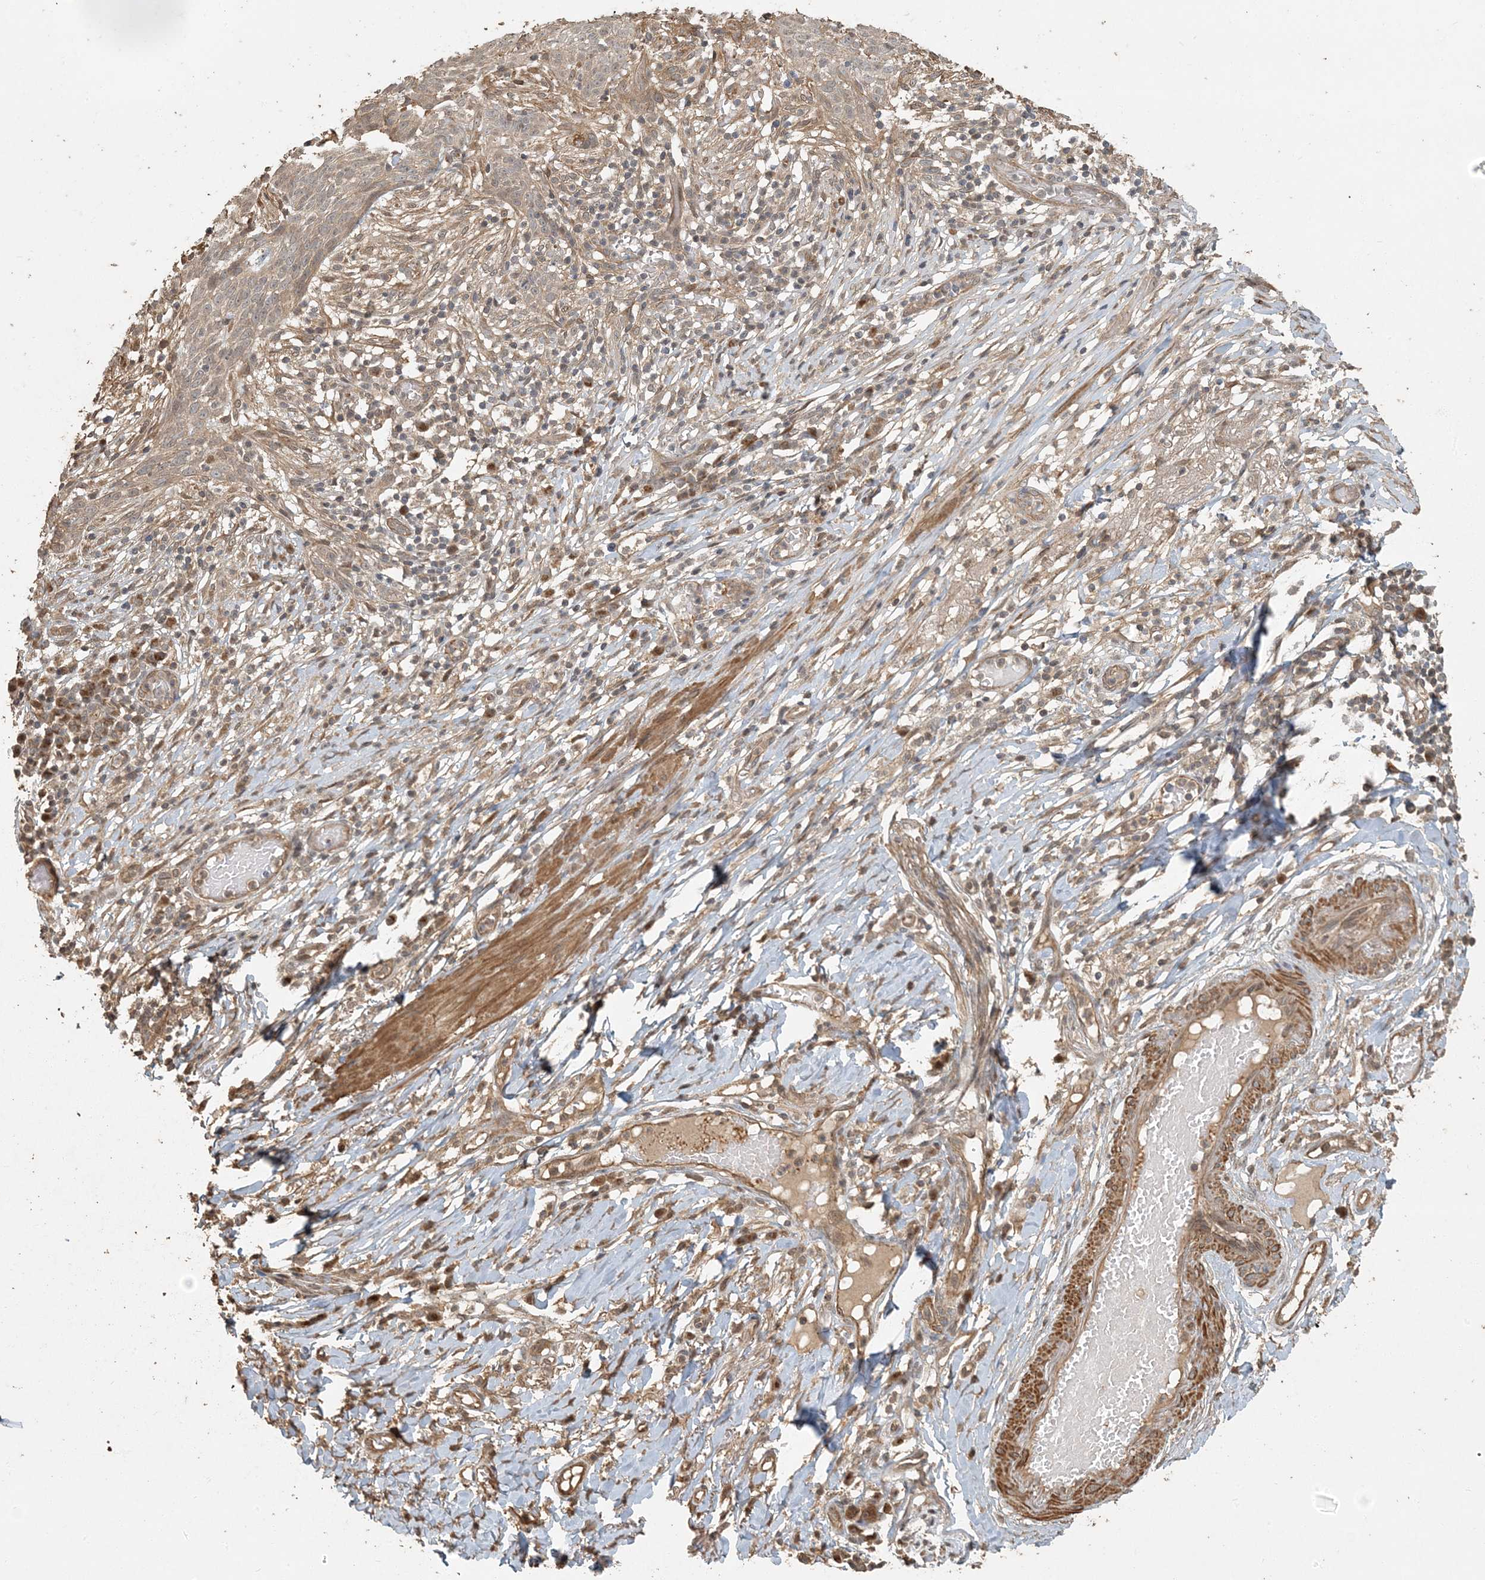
{"staining": {"intensity": "weak", "quantity": ">75%", "location": "cytoplasmic/membranous"}, "tissue": "skin cancer", "cell_type": "Tumor cells", "image_type": "cancer", "snomed": [{"axis": "morphology", "description": "Normal tissue, NOS"}, {"axis": "morphology", "description": "Basal cell carcinoma"}, {"axis": "topography", "description": "Skin"}], "caption": "A histopathology image of skin cancer (basal cell carcinoma) stained for a protein reveals weak cytoplasmic/membranous brown staining in tumor cells.", "gene": "AK9", "patient": {"sex": "male", "age": 64}}